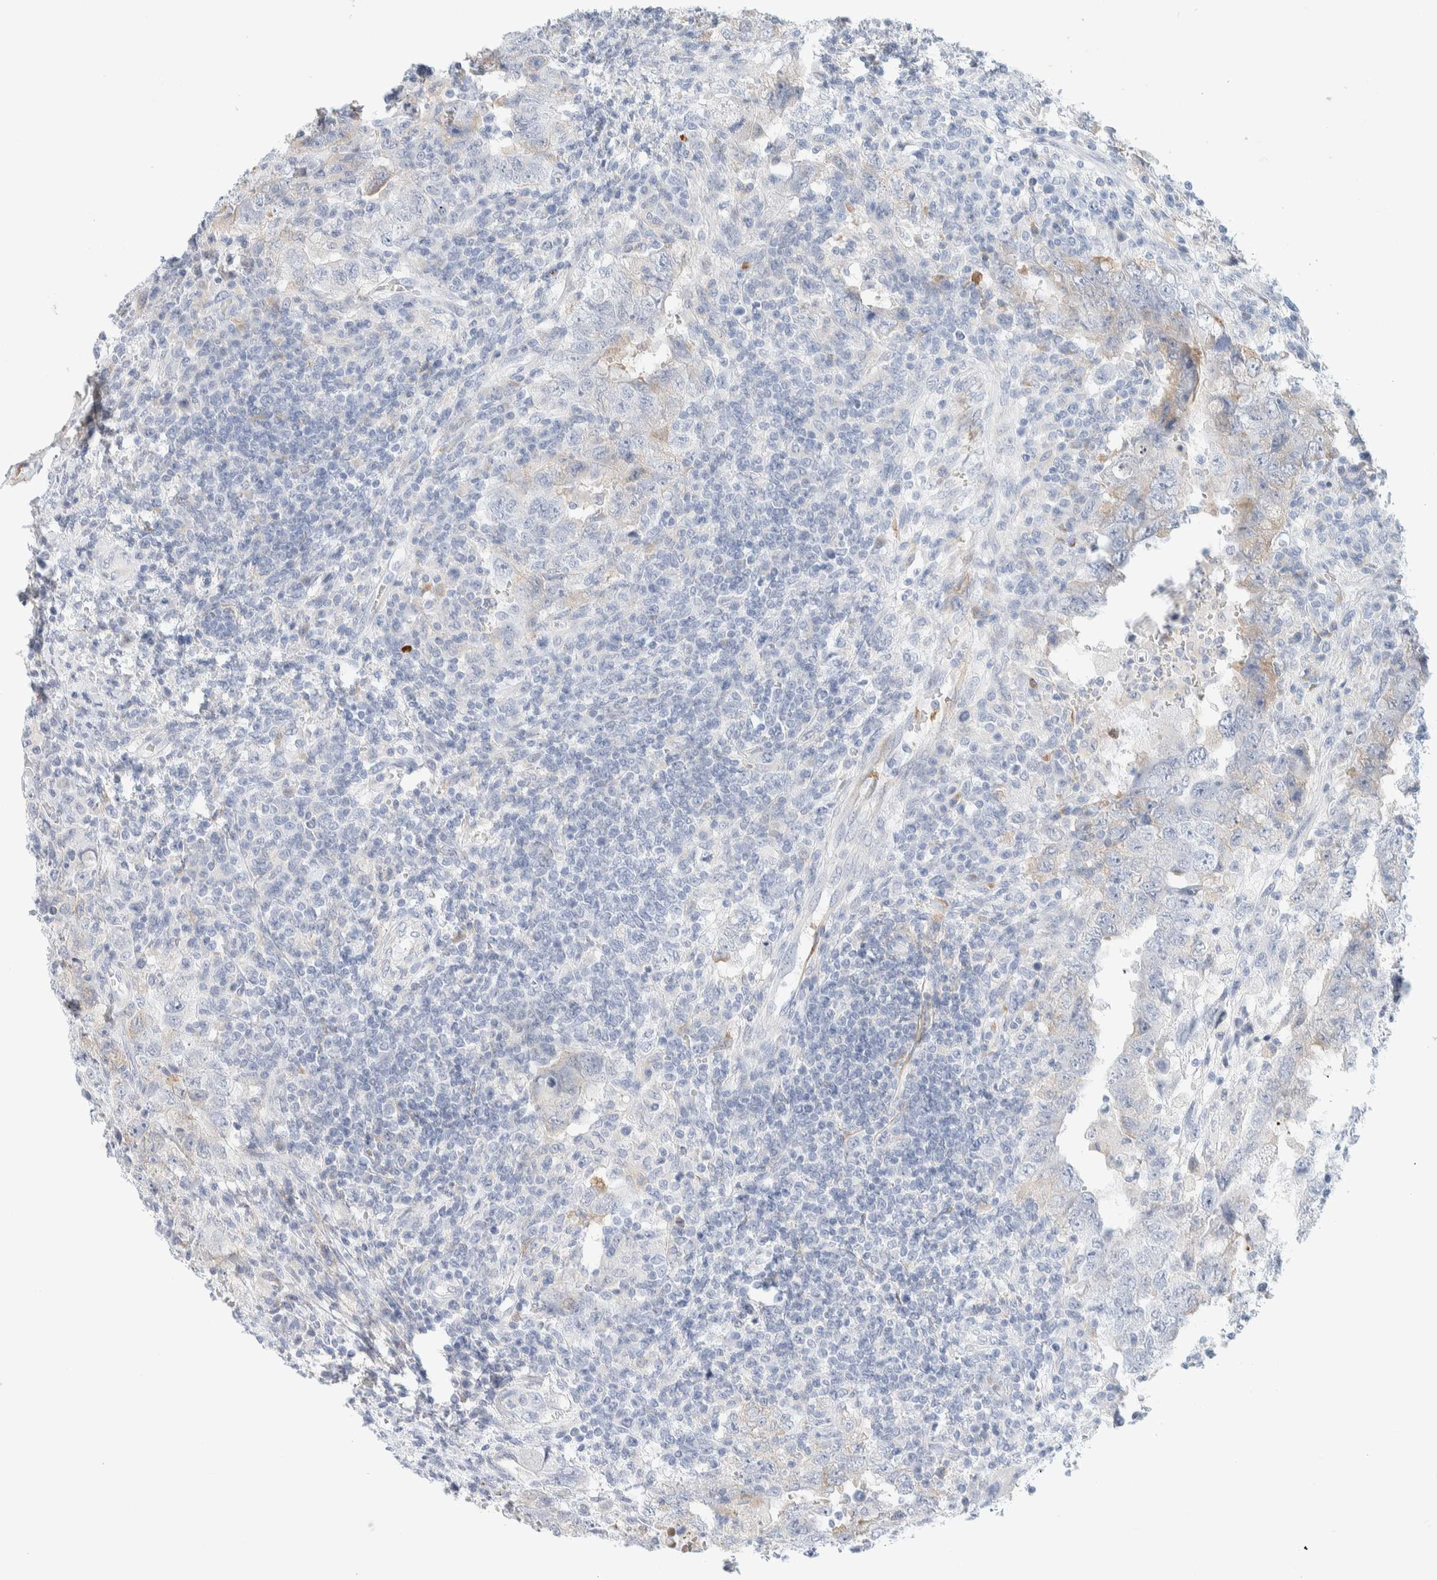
{"staining": {"intensity": "negative", "quantity": "none", "location": "none"}, "tissue": "testis cancer", "cell_type": "Tumor cells", "image_type": "cancer", "snomed": [{"axis": "morphology", "description": "Carcinoma, Embryonal, NOS"}, {"axis": "topography", "description": "Testis"}], "caption": "This histopathology image is of embryonal carcinoma (testis) stained with IHC to label a protein in brown with the nuclei are counter-stained blue. There is no positivity in tumor cells.", "gene": "ATCAY", "patient": {"sex": "male", "age": 26}}